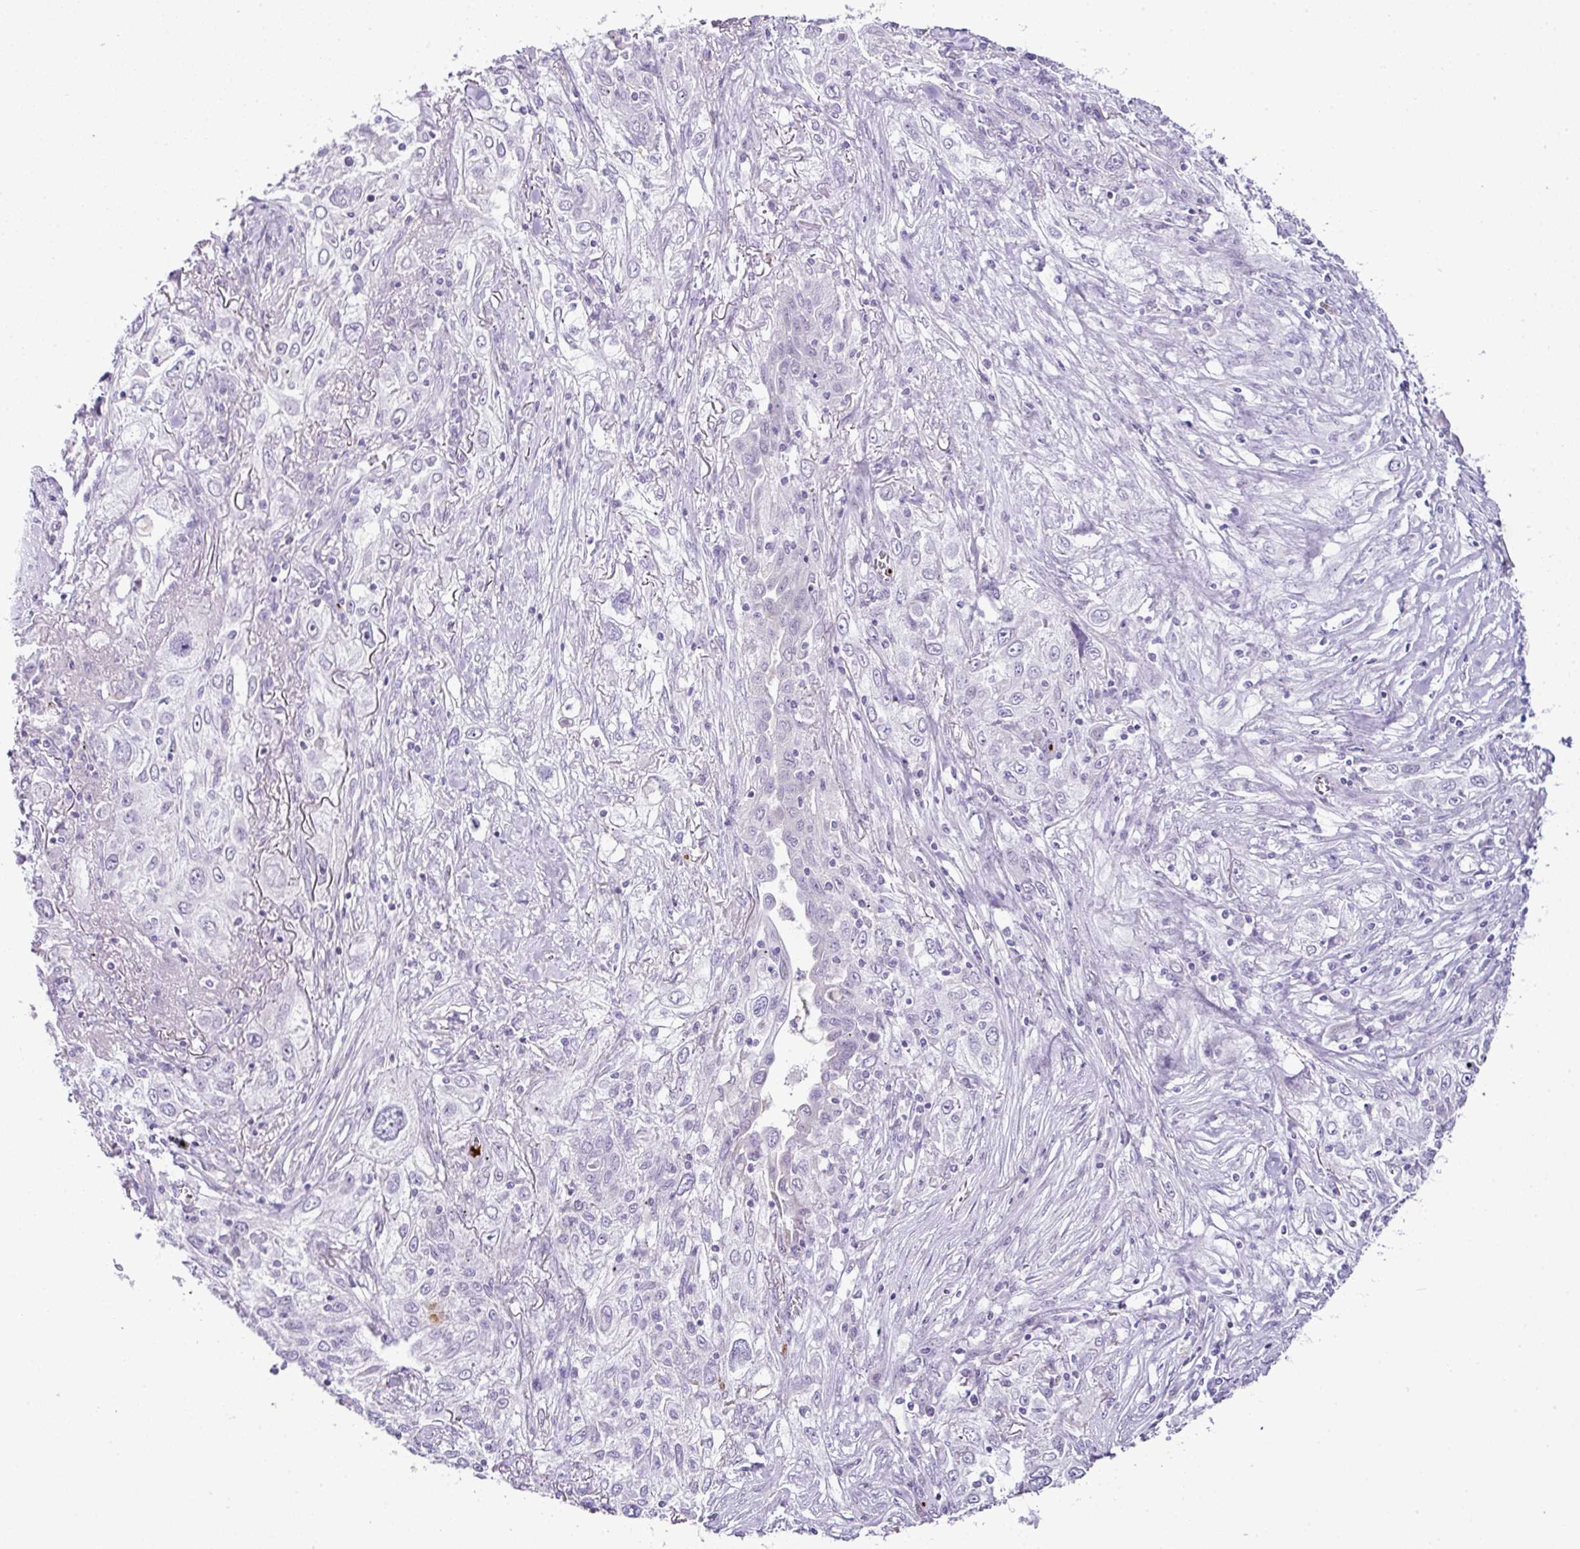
{"staining": {"intensity": "negative", "quantity": "none", "location": "none"}, "tissue": "lung cancer", "cell_type": "Tumor cells", "image_type": "cancer", "snomed": [{"axis": "morphology", "description": "Squamous cell carcinoma, NOS"}, {"axis": "topography", "description": "Lung"}], "caption": "An image of squamous cell carcinoma (lung) stained for a protein reveals no brown staining in tumor cells.", "gene": "CMTM5", "patient": {"sex": "female", "age": 69}}